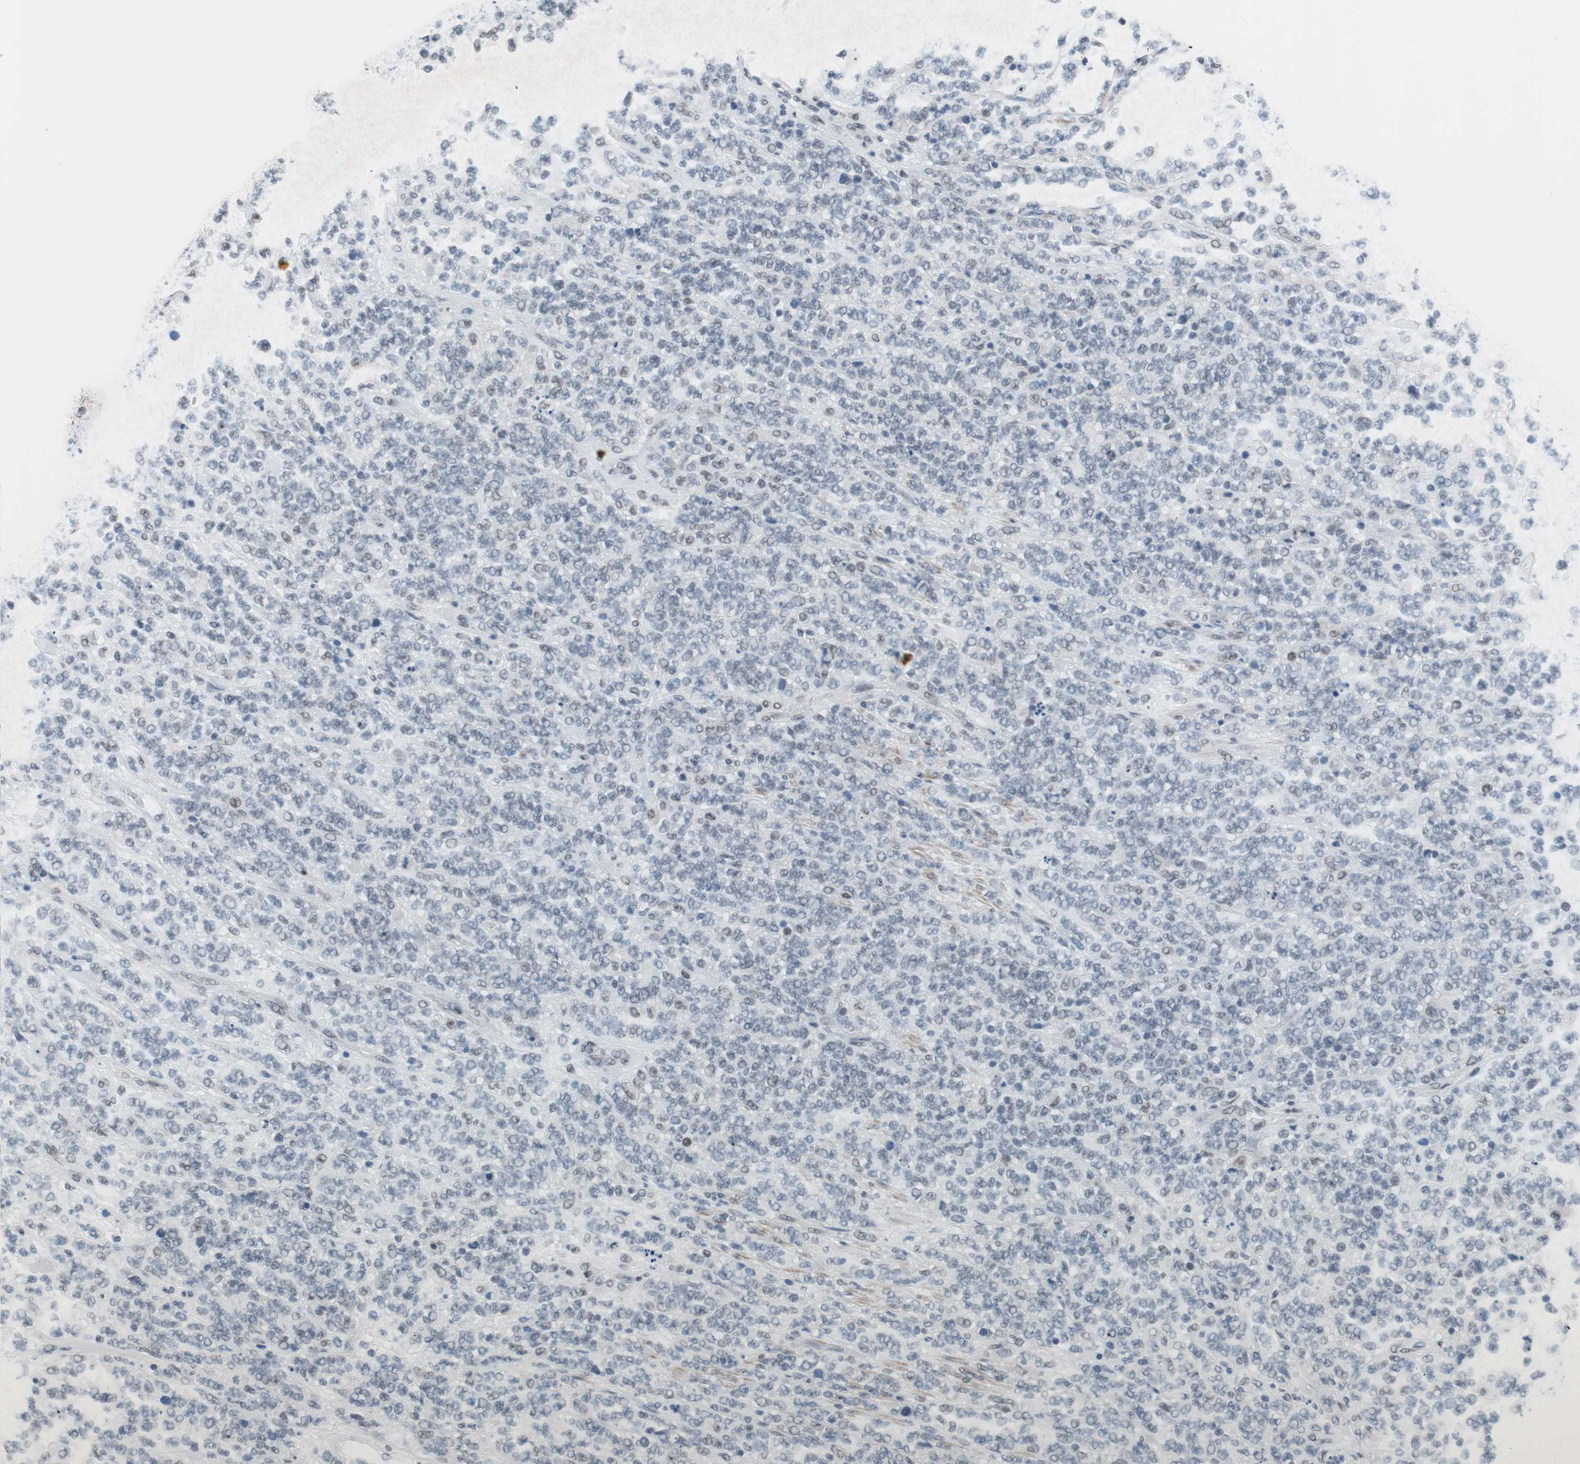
{"staining": {"intensity": "weak", "quantity": "<25%", "location": "nuclear"}, "tissue": "lymphoma", "cell_type": "Tumor cells", "image_type": "cancer", "snomed": [{"axis": "morphology", "description": "Malignant lymphoma, non-Hodgkin's type, High grade"}, {"axis": "topography", "description": "Soft tissue"}], "caption": "Image shows no protein positivity in tumor cells of high-grade malignant lymphoma, non-Hodgkin's type tissue.", "gene": "ARID1A", "patient": {"sex": "male", "age": 18}}